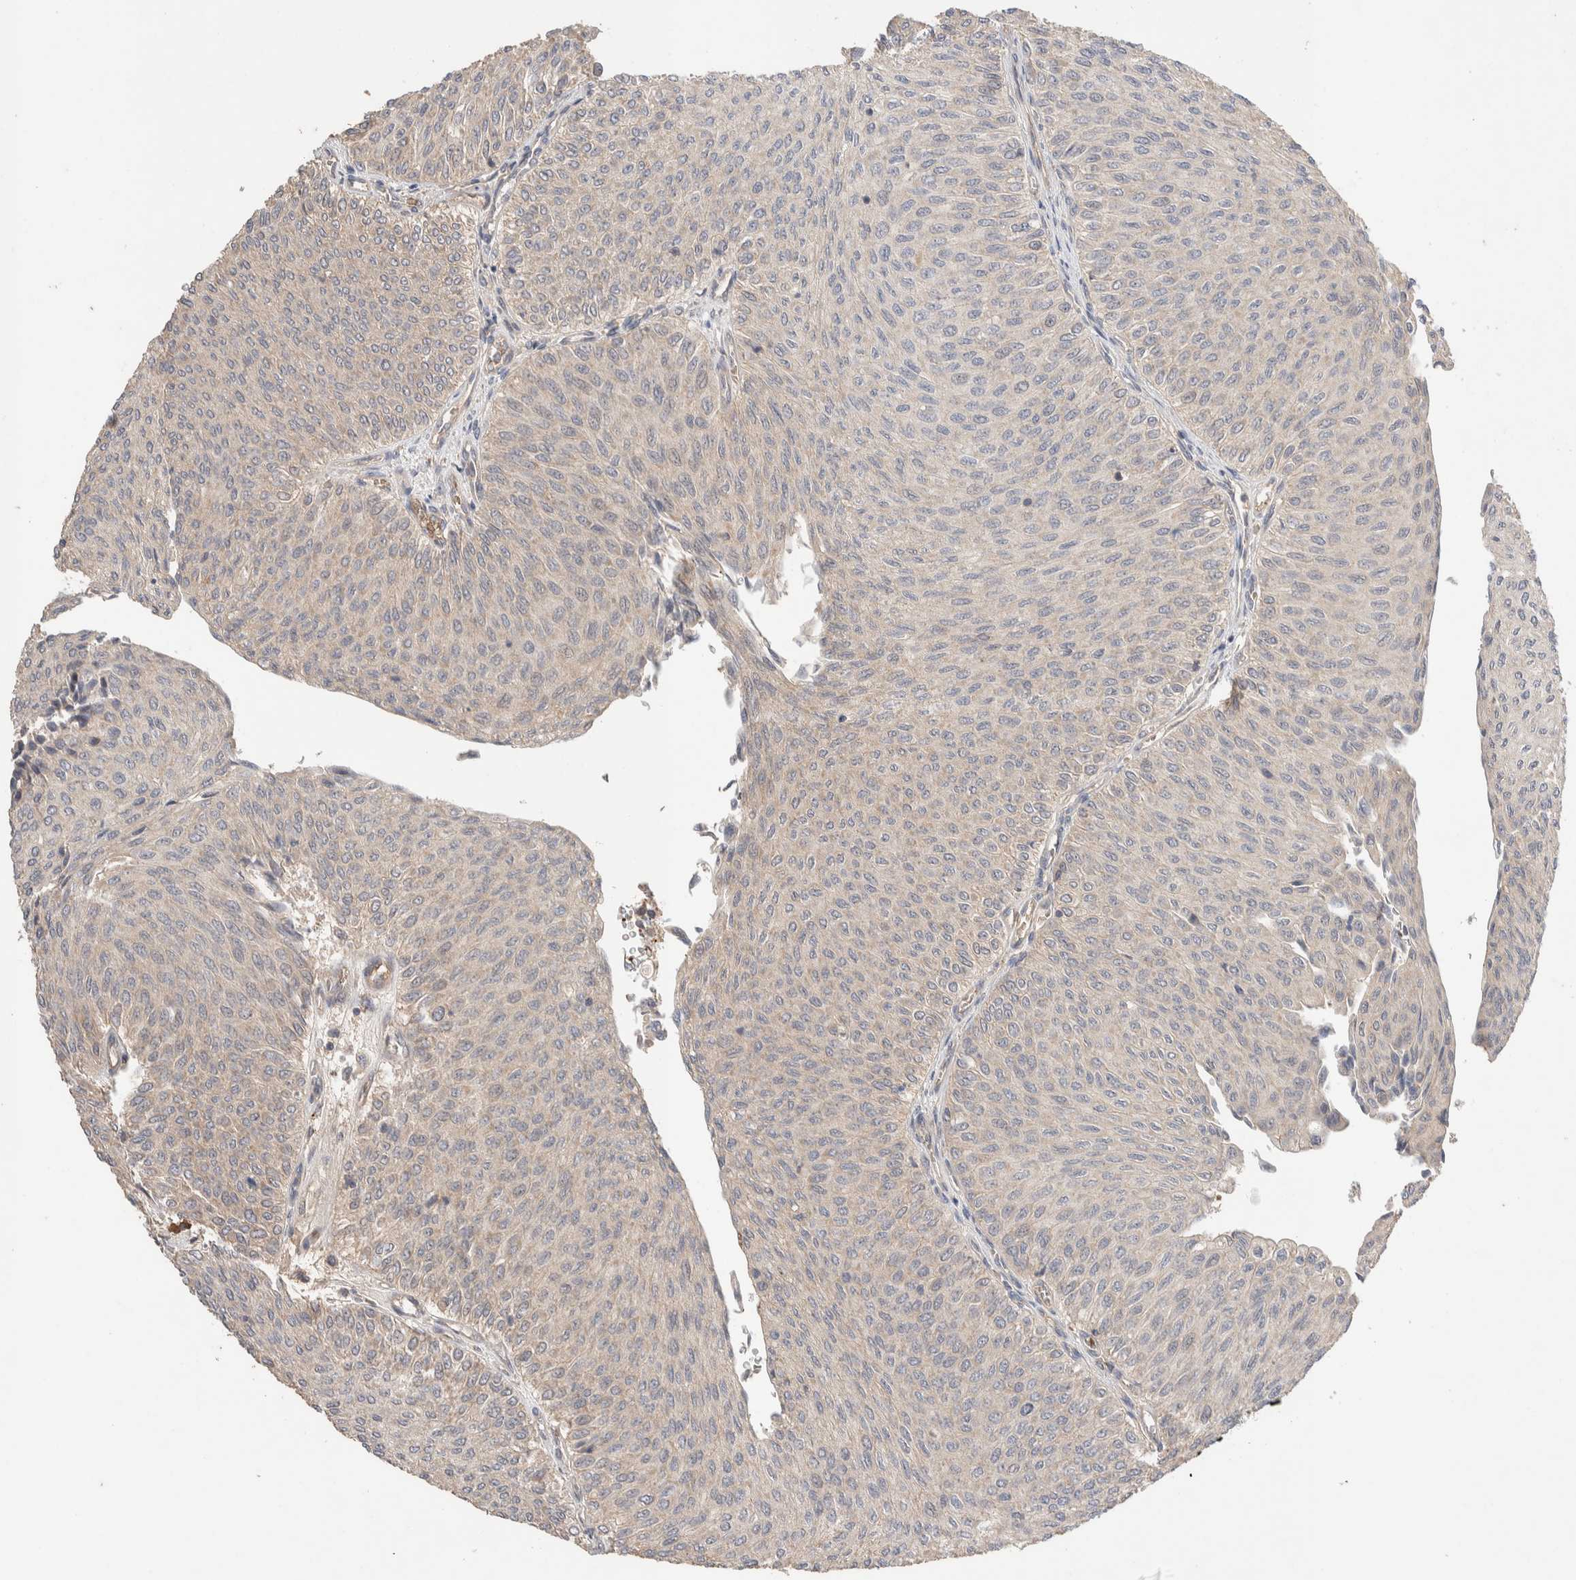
{"staining": {"intensity": "negative", "quantity": "none", "location": "none"}, "tissue": "urothelial cancer", "cell_type": "Tumor cells", "image_type": "cancer", "snomed": [{"axis": "morphology", "description": "Urothelial carcinoma, Low grade"}, {"axis": "topography", "description": "Urinary bladder"}], "caption": "Immunohistochemistry (IHC) of urothelial carcinoma (low-grade) shows no positivity in tumor cells.", "gene": "WDR91", "patient": {"sex": "male", "age": 78}}